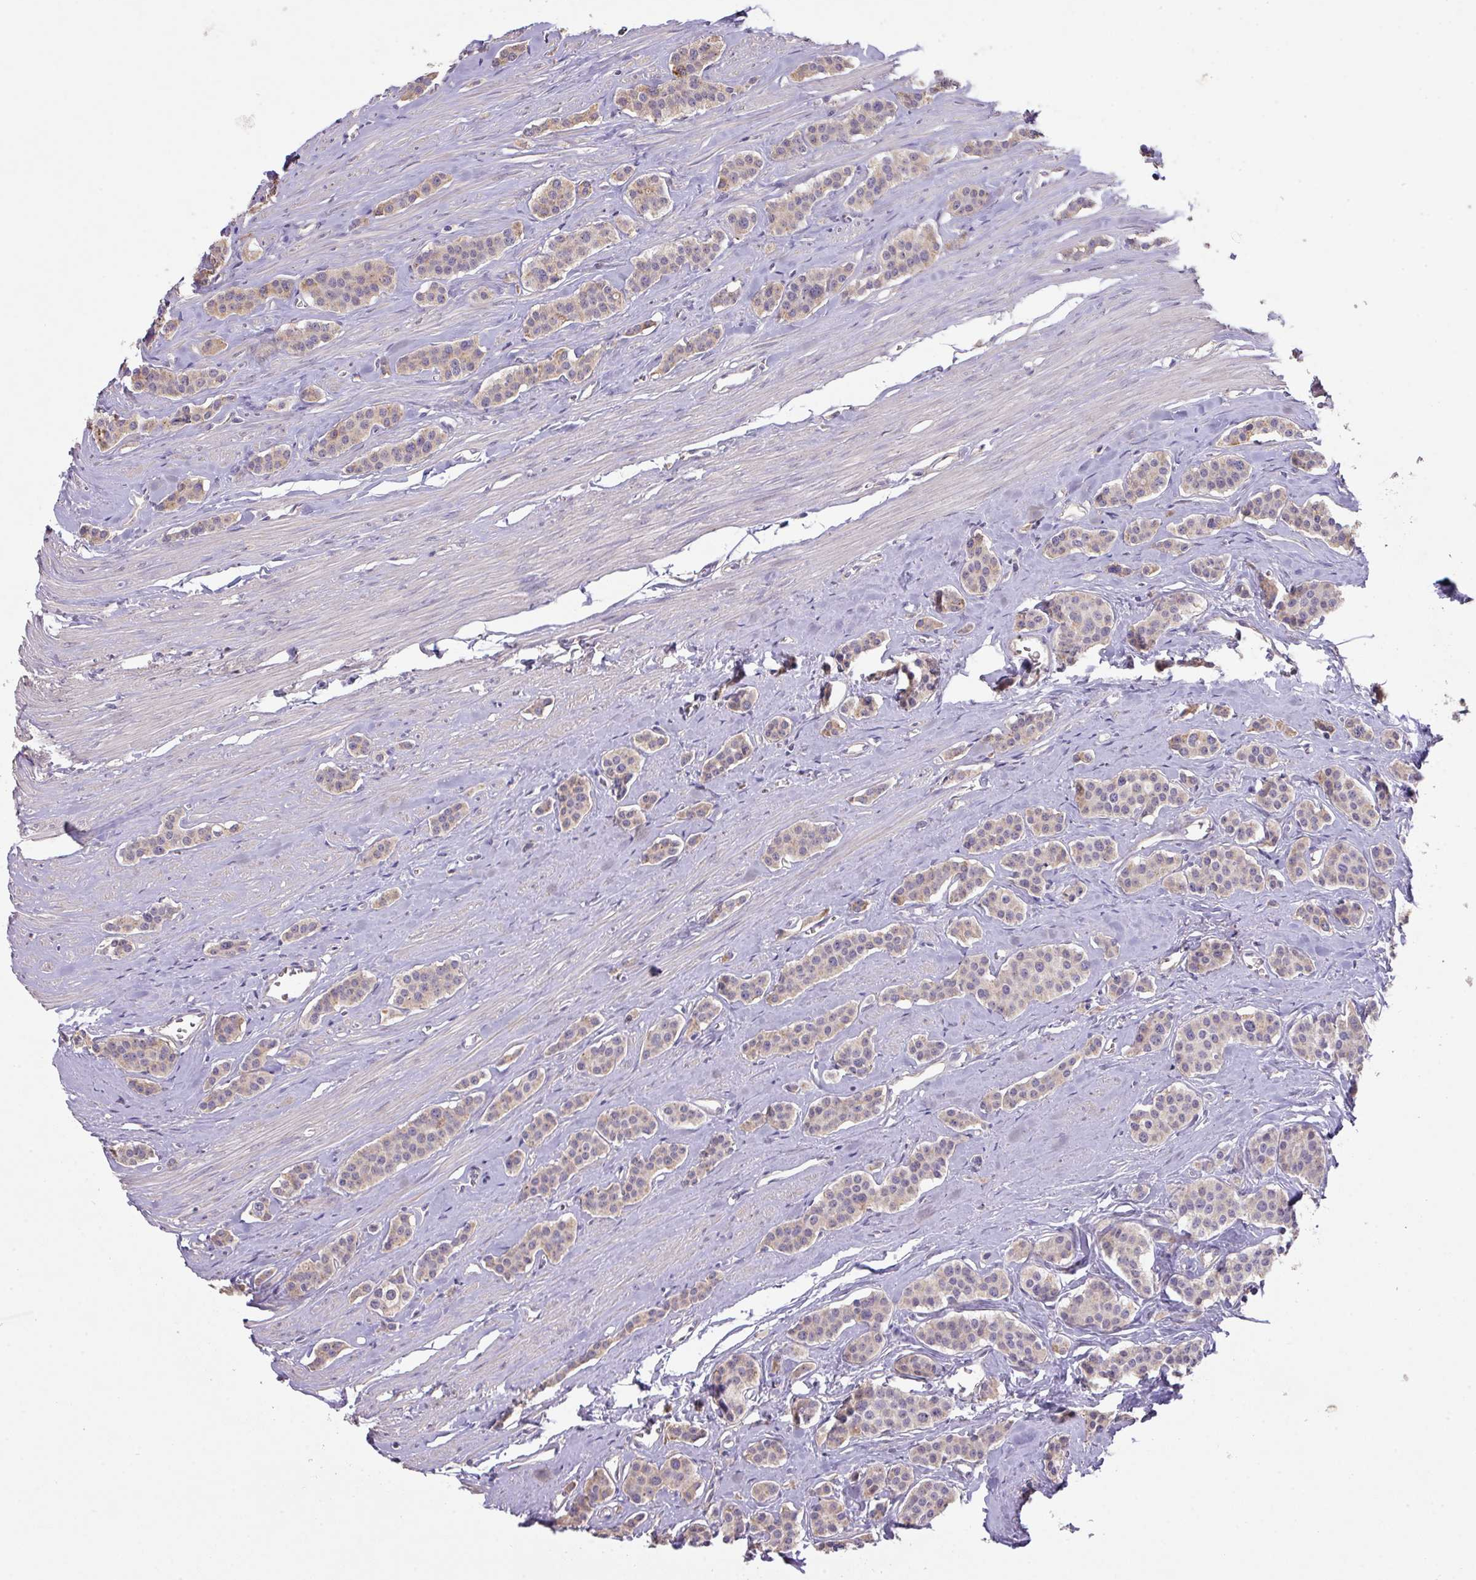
{"staining": {"intensity": "weak", "quantity": "<25%", "location": "cytoplasmic/membranous"}, "tissue": "carcinoid", "cell_type": "Tumor cells", "image_type": "cancer", "snomed": [{"axis": "morphology", "description": "Carcinoid, malignant, NOS"}, {"axis": "topography", "description": "Small intestine"}], "caption": "Carcinoid (malignant) was stained to show a protein in brown. There is no significant staining in tumor cells.", "gene": "PRADC1", "patient": {"sex": "male", "age": 60}}